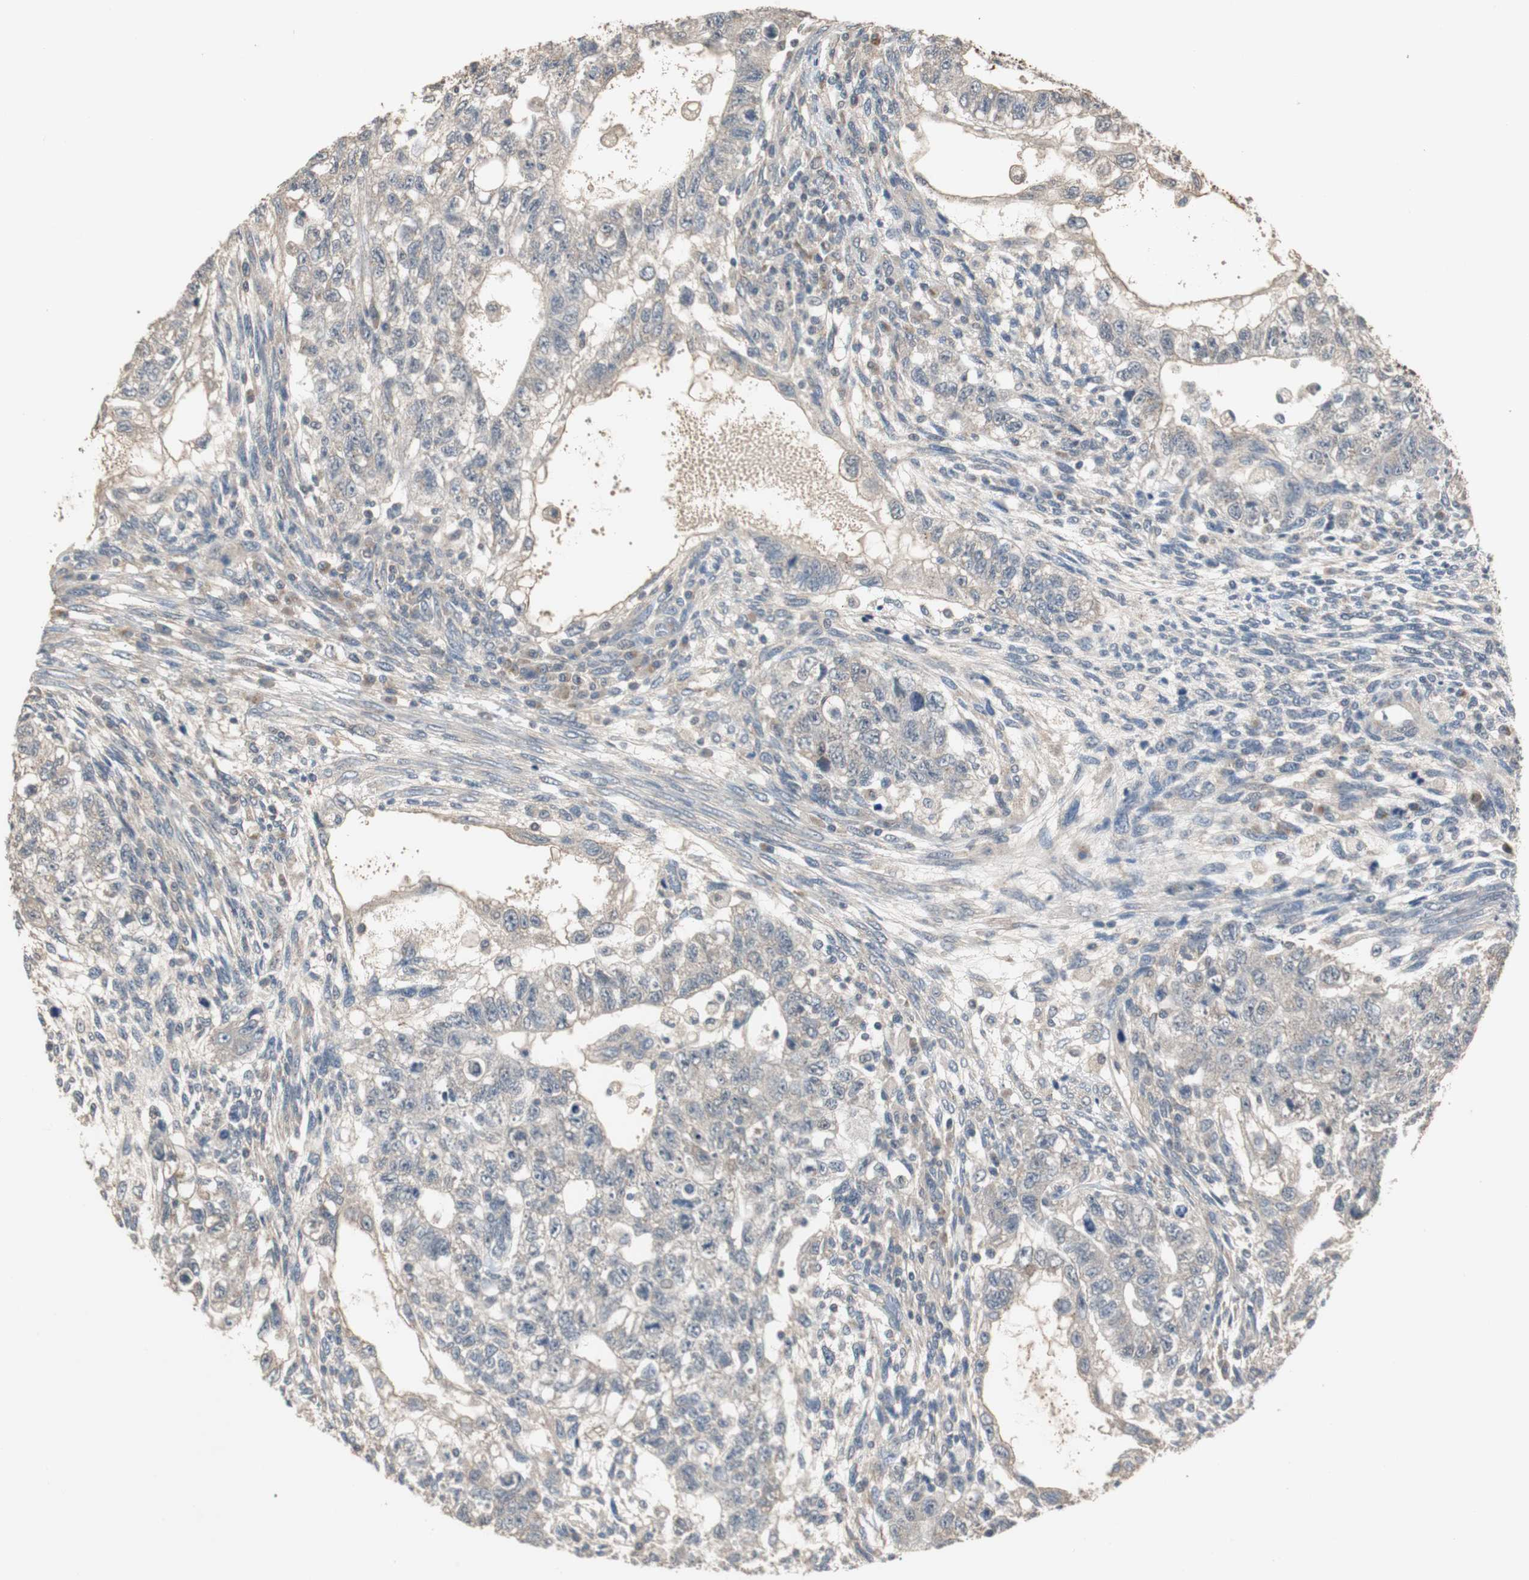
{"staining": {"intensity": "weak", "quantity": "25%-75%", "location": "cytoplasmic/membranous"}, "tissue": "testis cancer", "cell_type": "Tumor cells", "image_type": "cancer", "snomed": [{"axis": "morphology", "description": "Normal tissue, NOS"}, {"axis": "morphology", "description": "Carcinoma, Embryonal, NOS"}, {"axis": "topography", "description": "Testis"}], "caption": "Immunohistochemistry (DAB (3,3'-diaminobenzidine)) staining of testis cancer exhibits weak cytoplasmic/membranous protein staining in about 25%-75% of tumor cells.", "gene": "PTPRN2", "patient": {"sex": "male", "age": 36}}